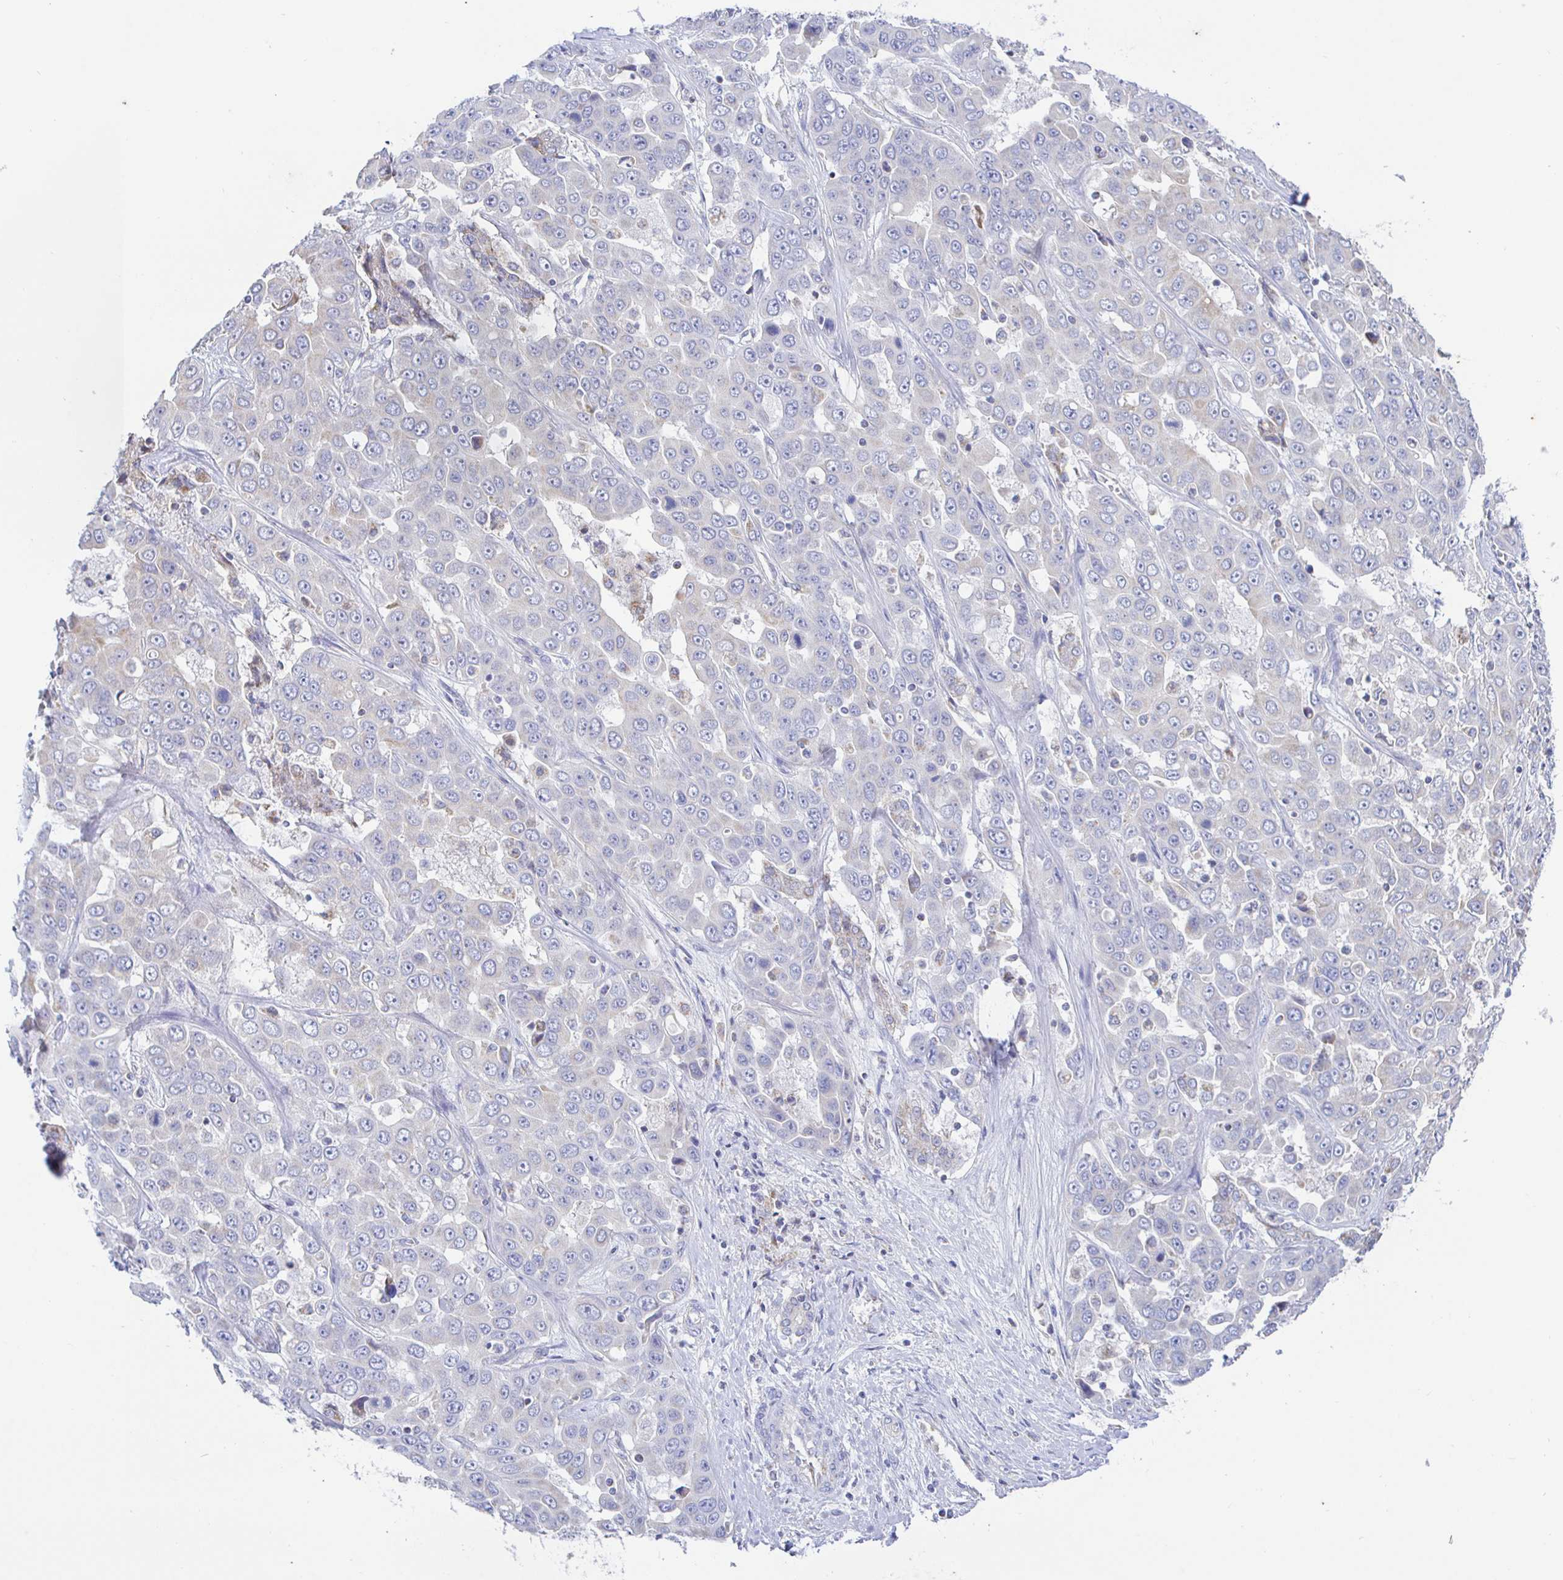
{"staining": {"intensity": "negative", "quantity": "none", "location": "none"}, "tissue": "liver cancer", "cell_type": "Tumor cells", "image_type": "cancer", "snomed": [{"axis": "morphology", "description": "Cholangiocarcinoma"}, {"axis": "topography", "description": "Liver"}], "caption": "IHC histopathology image of human liver cholangiocarcinoma stained for a protein (brown), which shows no staining in tumor cells.", "gene": "SYNGR4", "patient": {"sex": "female", "age": 52}}